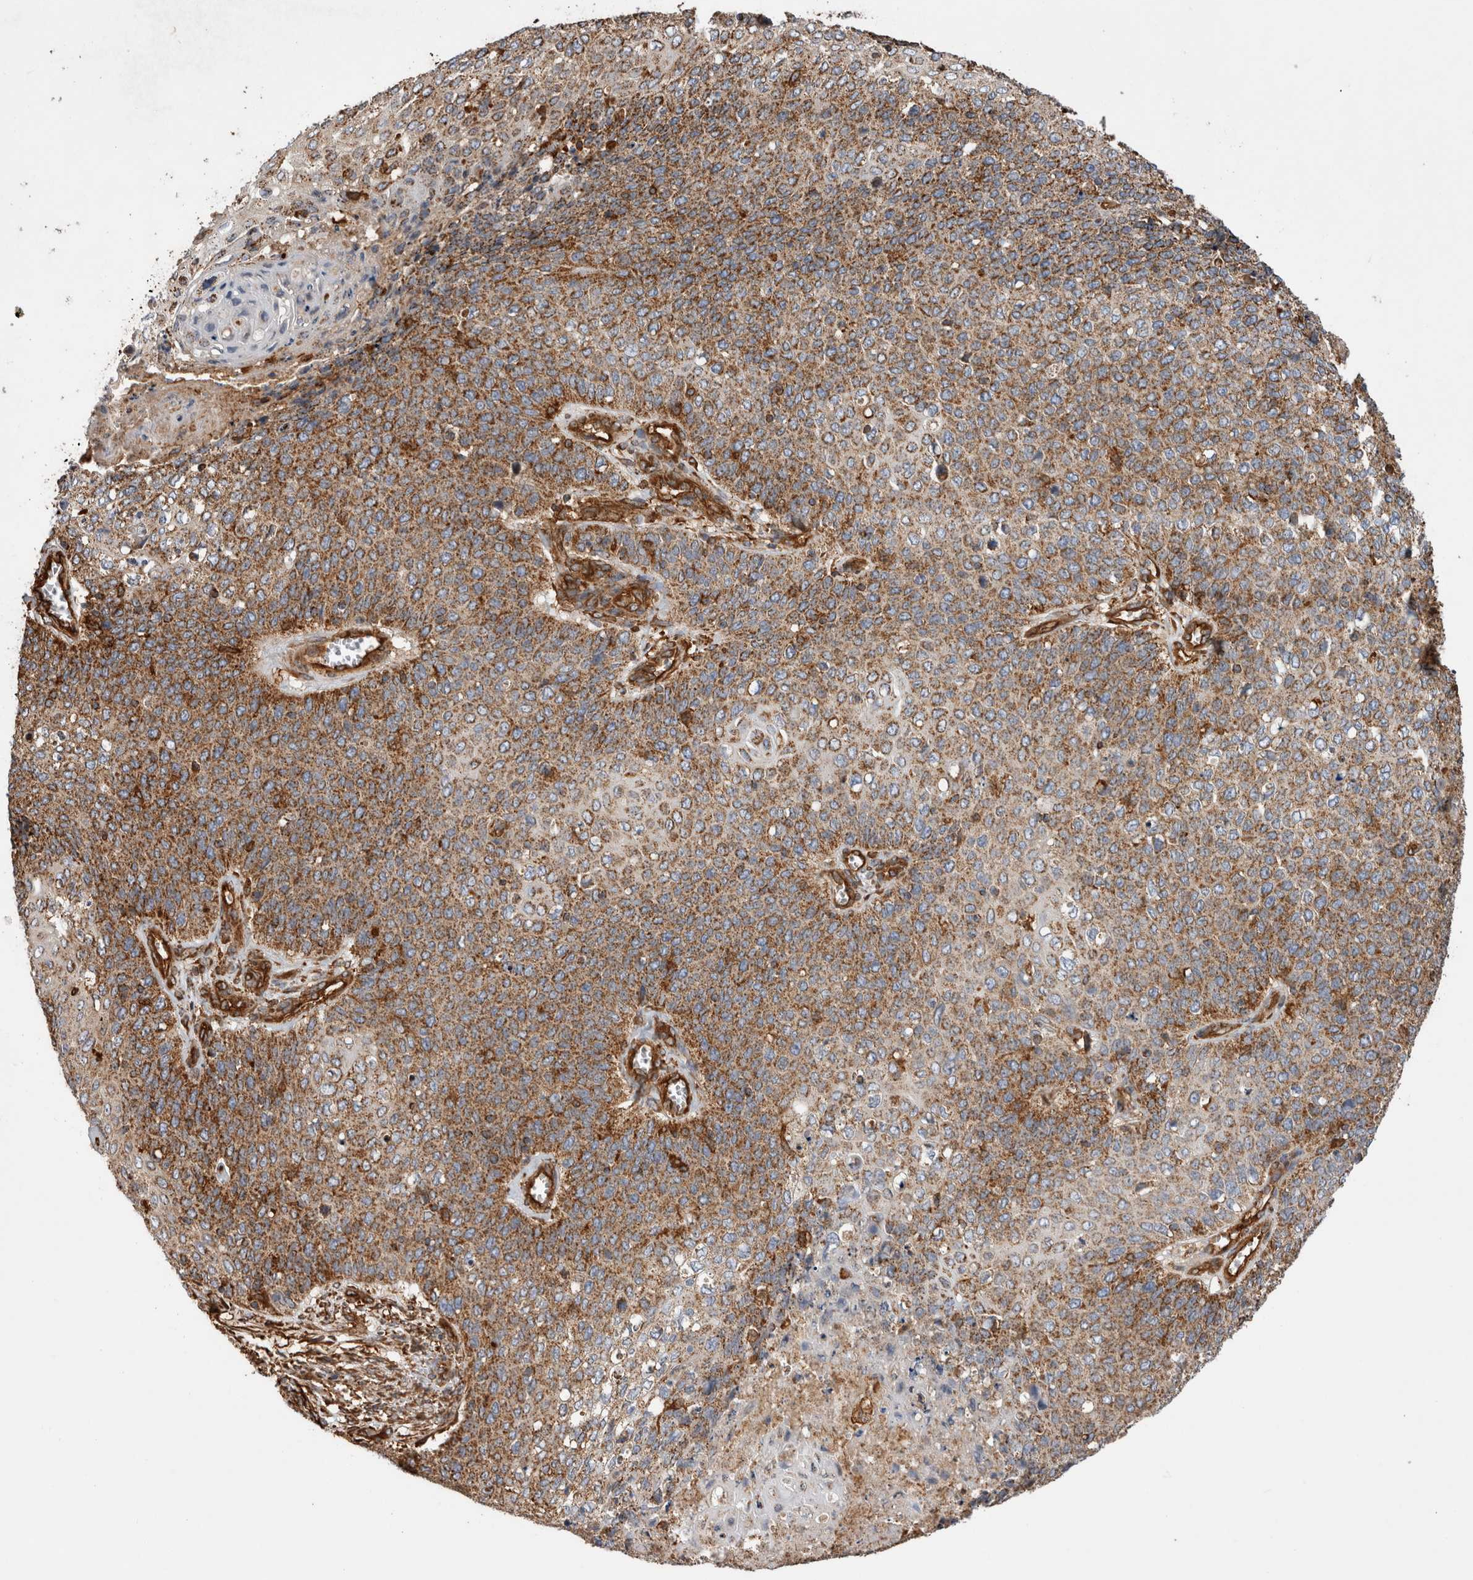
{"staining": {"intensity": "moderate", "quantity": ">75%", "location": "cytoplasmic/membranous"}, "tissue": "cervical cancer", "cell_type": "Tumor cells", "image_type": "cancer", "snomed": [{"axis": "morphology", "description": "Squamous cell carcinoma, NOS"}, {"axis": "topography", "description": "Cervix"}], "caption": "Cervical cancer stained for a protein (brown) reveals moderate cytoplasmic/membranous positive staining in about >75% of tumor cells.", "gene": "ZNF397", "patient": {"sex": "female", "age": 39}}